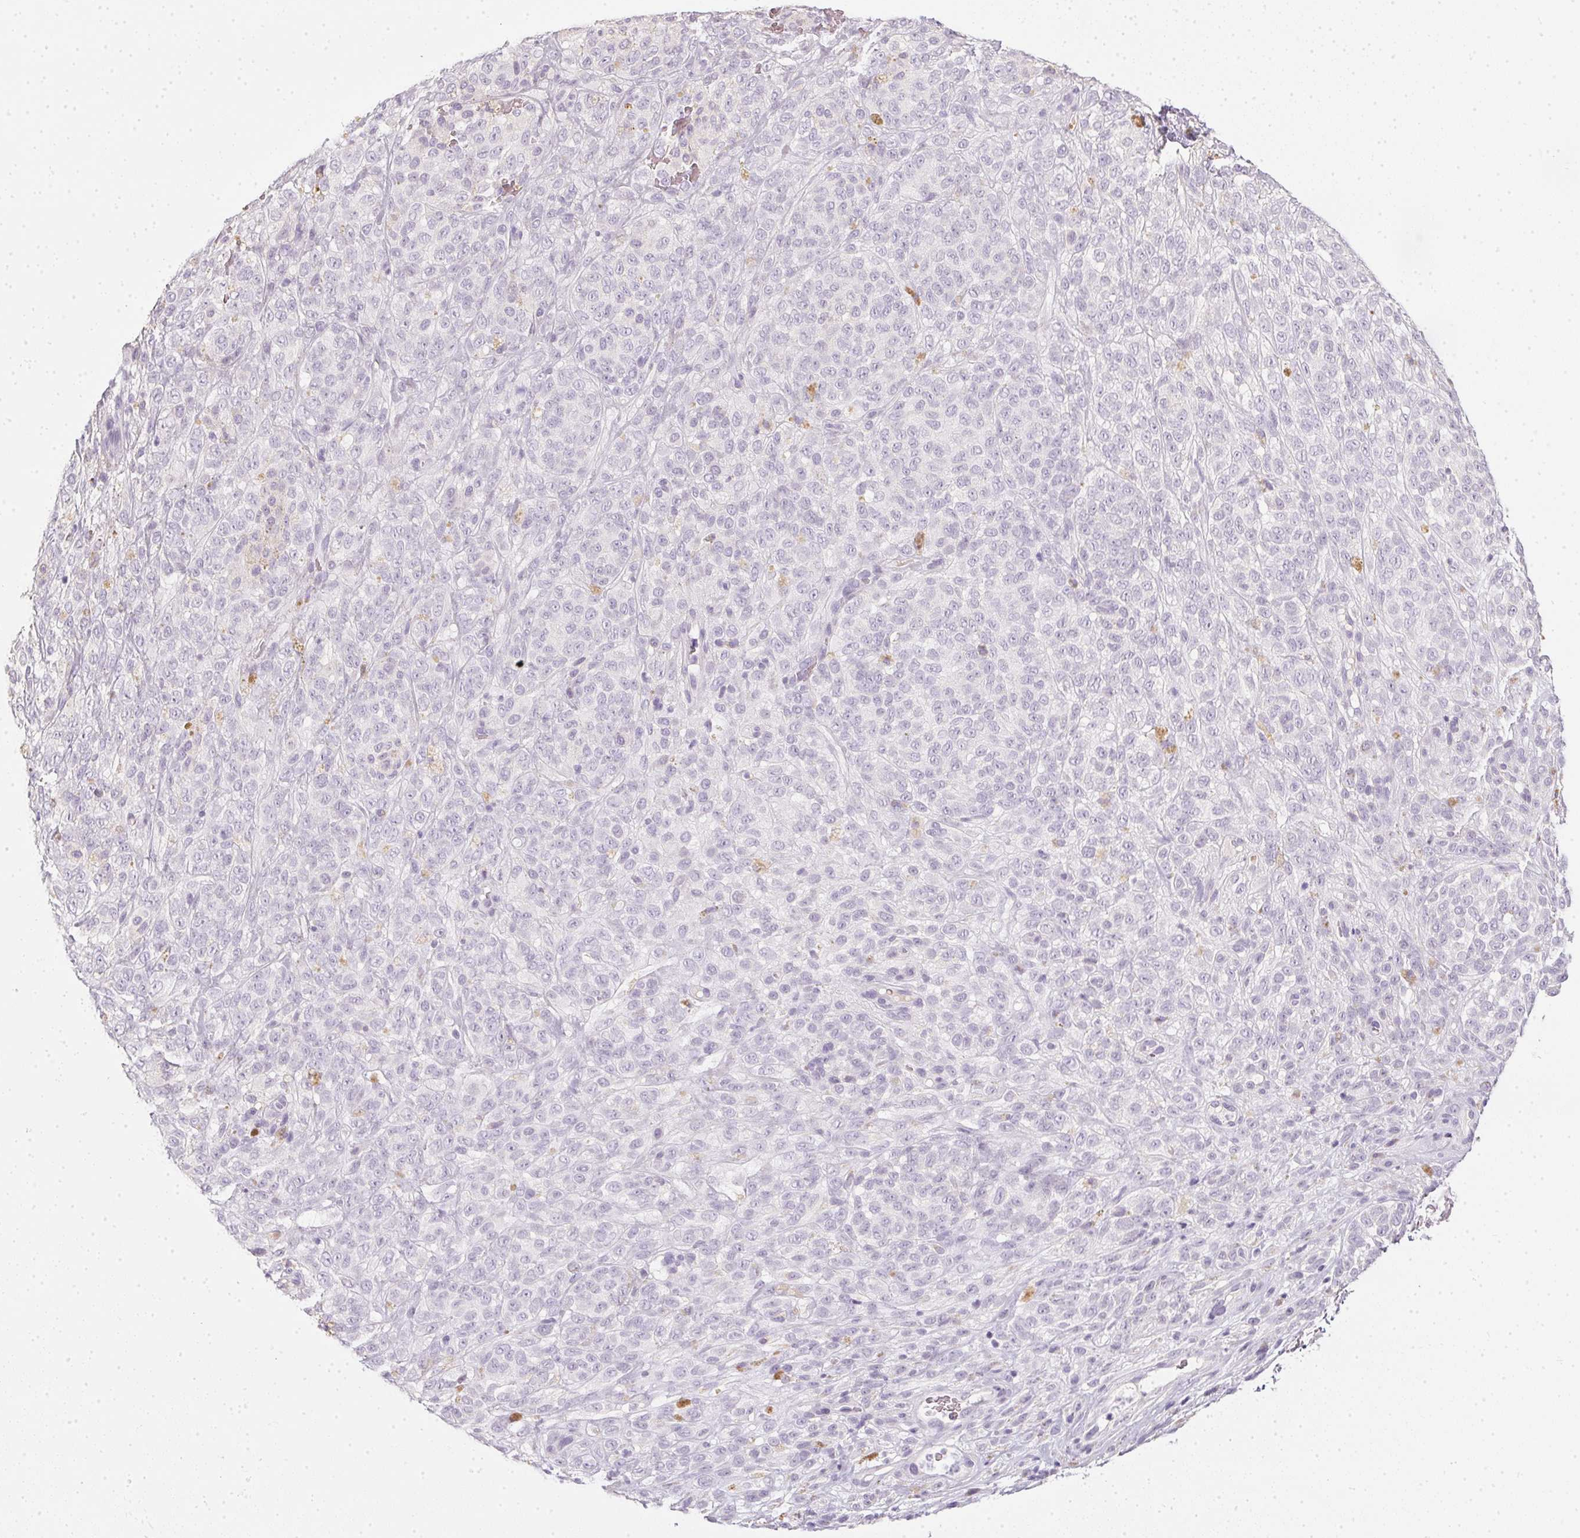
{"staining": {"intensity": "negative", "quantity": "none", "location": "none"}, "tissue": "melanoma", "cell_type": "Tumor cells", "image_type": "cancer", "snomed": [{"axis": "morphology", "description": "Malignant melanoma, NOS"}, {"axis": "topography", "description": "Skin"}], "caption": "This is an immunohistochemistry photomicrograph of human melanoma. There is no expression in tumor cells.", "gene": "TMEM72", "patient": {"sex": "female", "age": 86}}